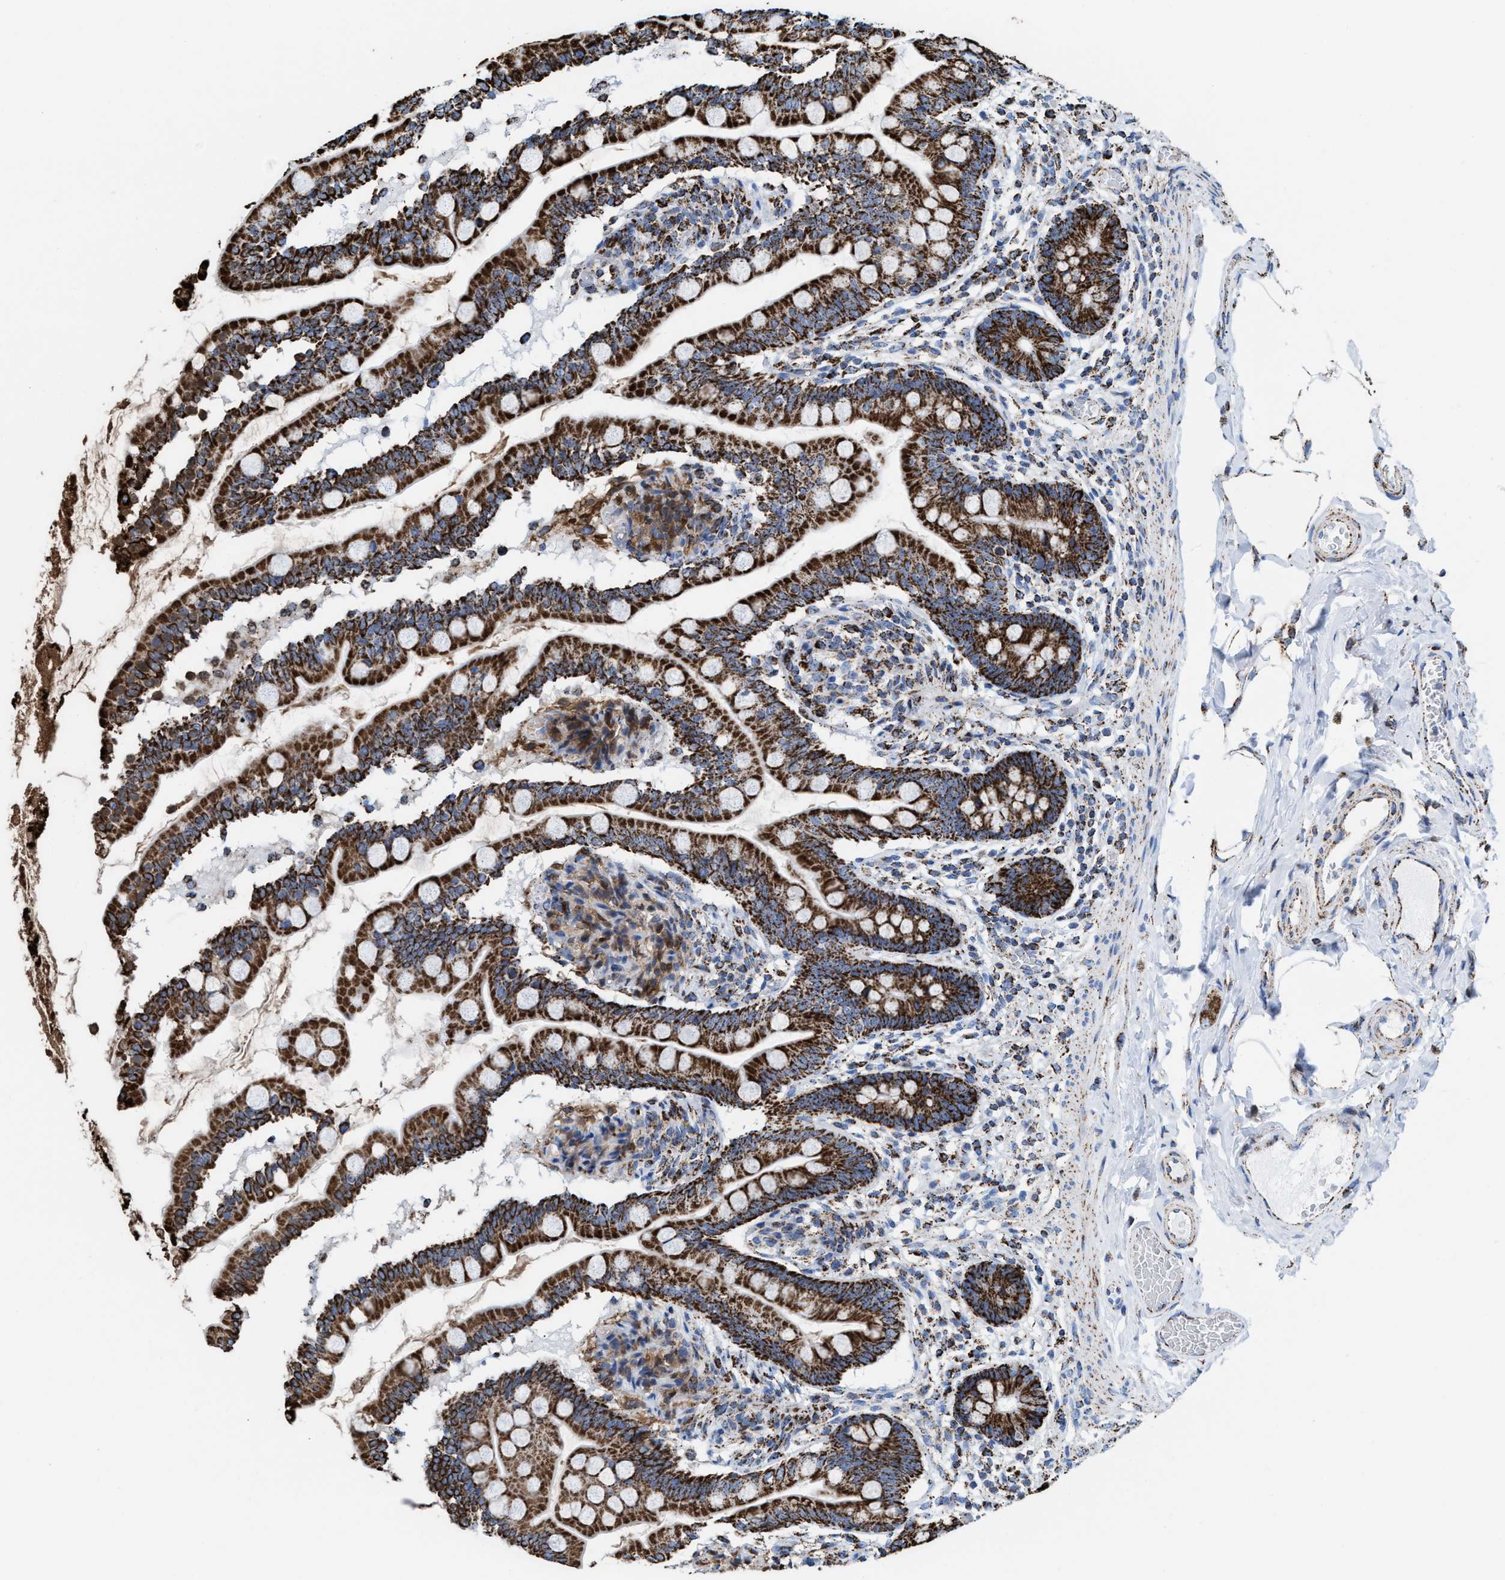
{"staining": {"intensity": "strong", "quantity": ">75%", "location": "cytoplasmic/membranous"}, "tissue": "small intestine", "cell_type": "Glandular cells", "image_type": "normal", "snomed": [{"axis": "morphology", "description": "Normal tissue, NOS"}, {"axis": "topography", "description": "Small intestine"}], "caption": "Protein expression analysis of normal human small intestine reveals strong cytoplasmic/membranous expression in about >75% of glandular cells. The protein is shown in brown color, while the nuclei are stained blue.", "gene": "ECHS1", "patient": {"sex": "female", "age": 56}}